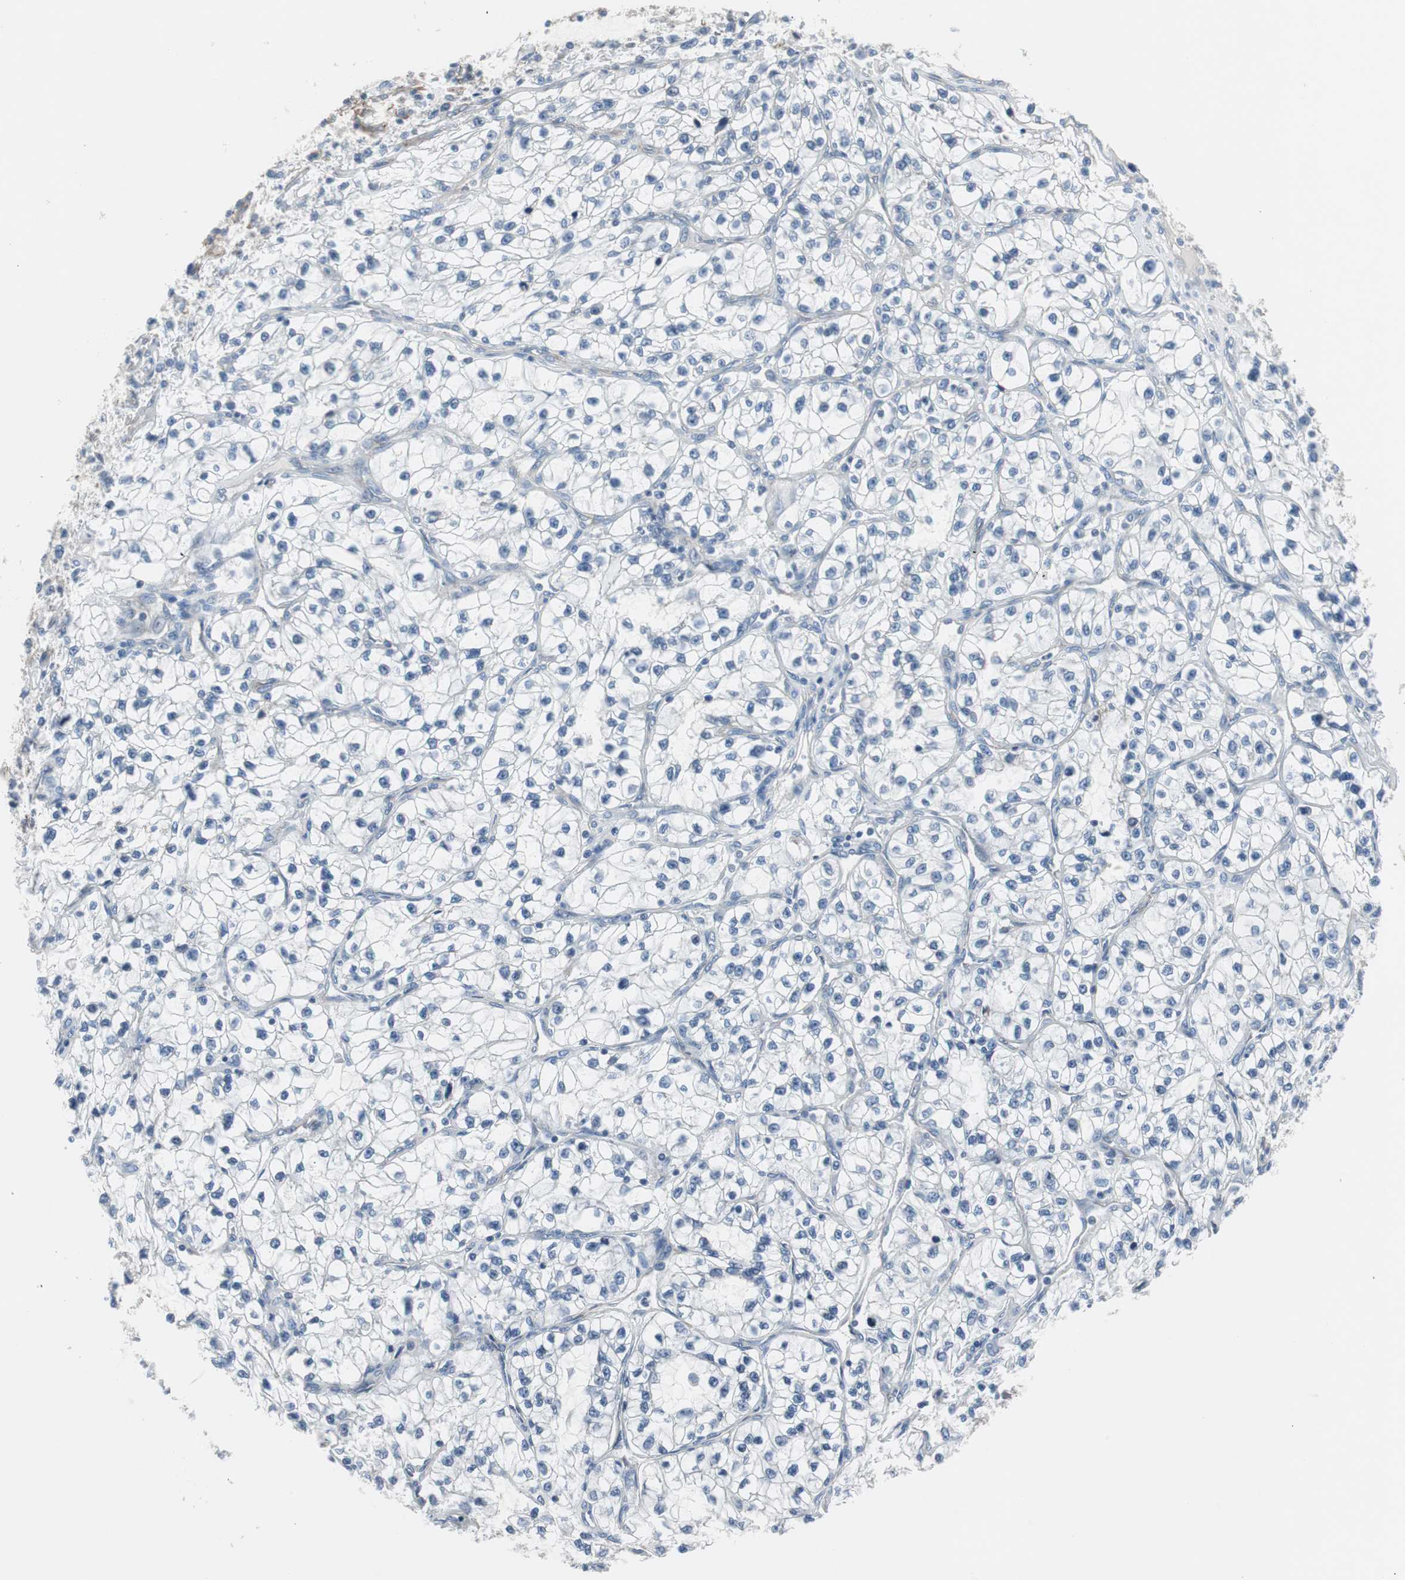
{"staining": {"intensity": "moderate", "quantity": "25%-75%", "location": "cytoplasmic/membranous"}, "tissue": "renal cancer", "cell_type": "Tumor cells", "image_type": "cancer", "snomed": [{"axis": "morphology", "description": "Adenocarcinoma, NOS"}, {"axis": "topography", "description": "Kidney"}], "caption": "There is medium levels of moderate cytoplasmic/membranous expression in tumor cells of renal adenocarcinoma, as demonstrated by immunohistochemical staining (brown color).", "gene": "STXBP4", "patient": {"sex": "female", "age": 57}}